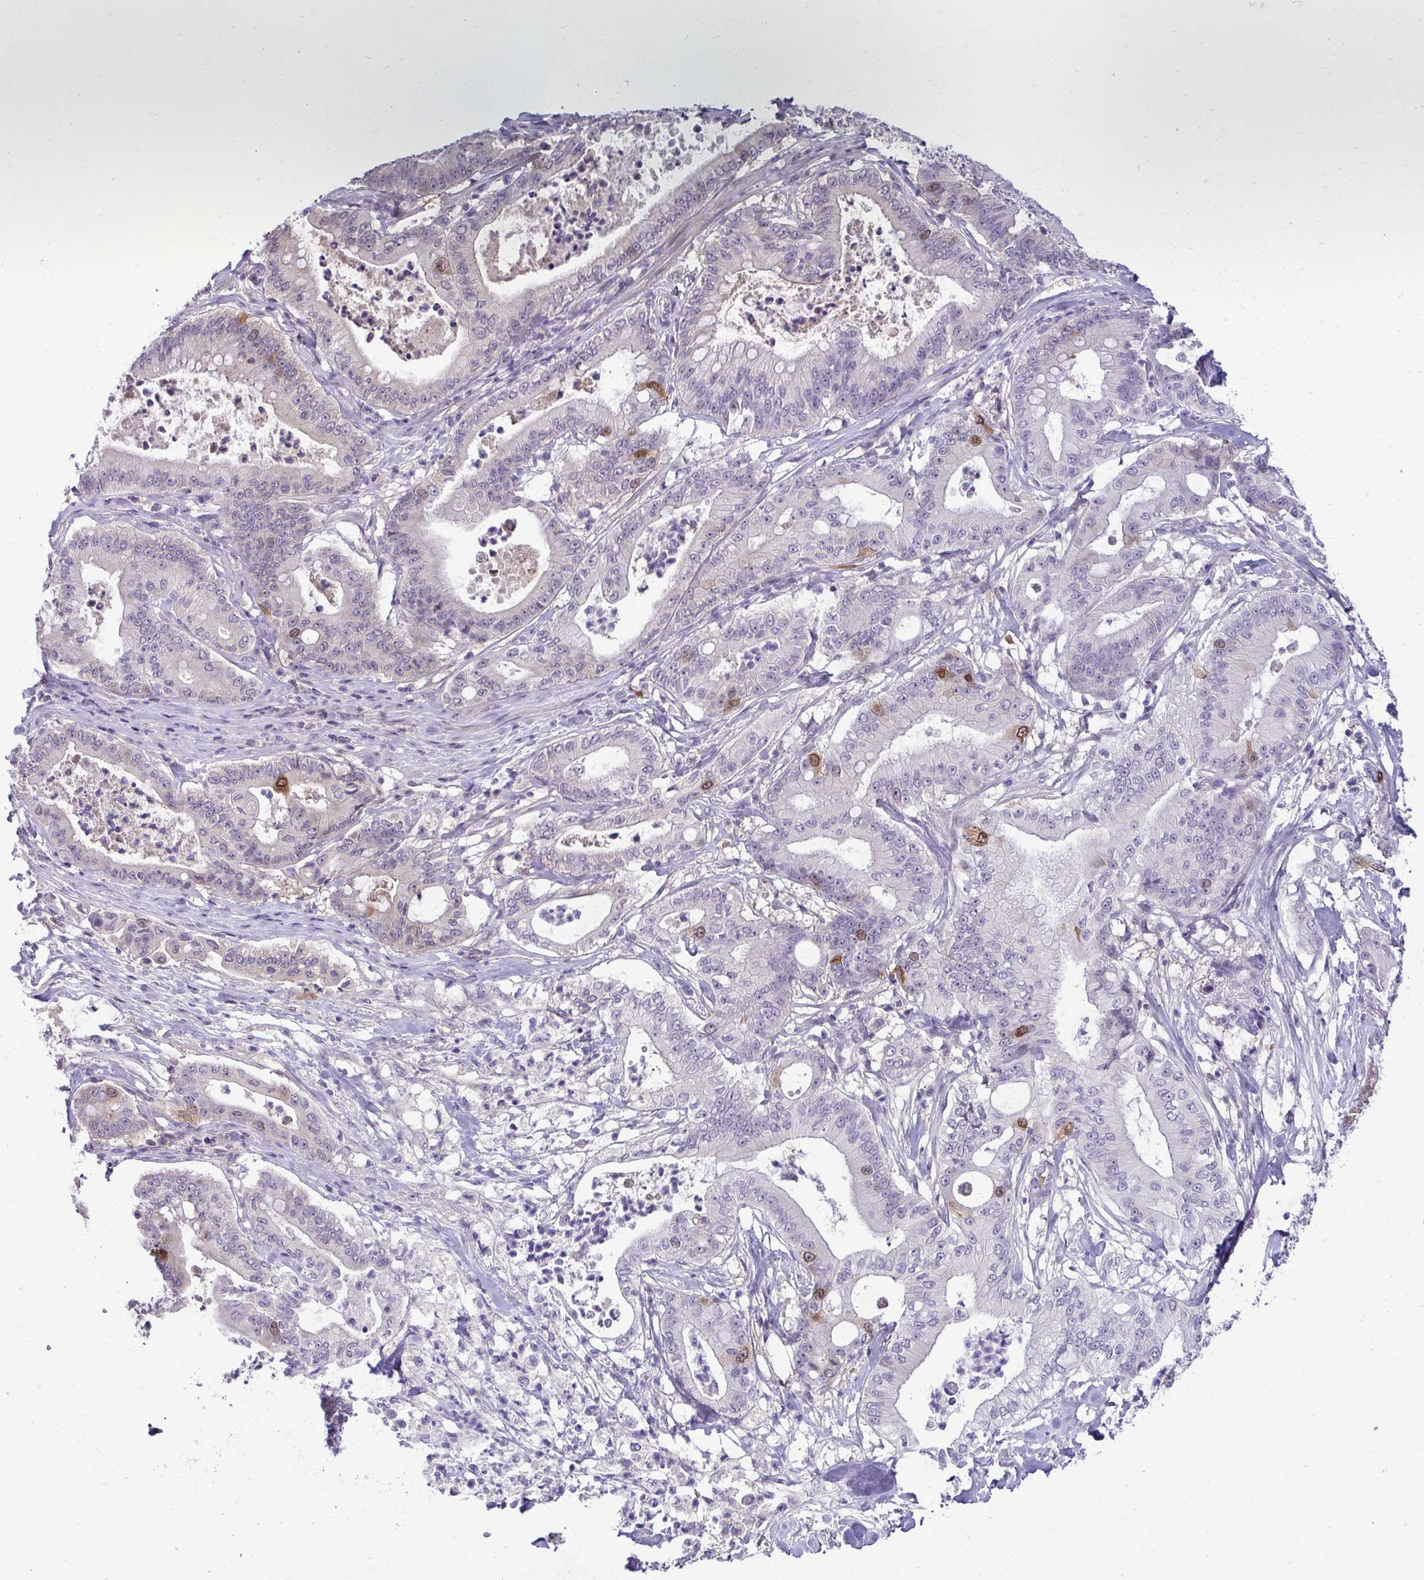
{"staining": {"intensity": "moderate", "quantity": "<25%", "location": "cytoplasmic/membranous,nuclear"}, "tissue": "pancreatic cancer", "cell_type": "Tumor cells", "image_type": "cancer", "snomed": [{"axis": "morphology", "description": "Adenocarcinoma, NOS"}, {"axis": "topography", "description": "Pancreas"}], "caption": "This is a histology image of immunohistochemistry staining of pancreatic cancer, which shows moderate staining in the cytoplasmic/membranous and nuclear of tumor cells.", "gene": "CDC20", "patient": {"sex": "male", "age": 71}}